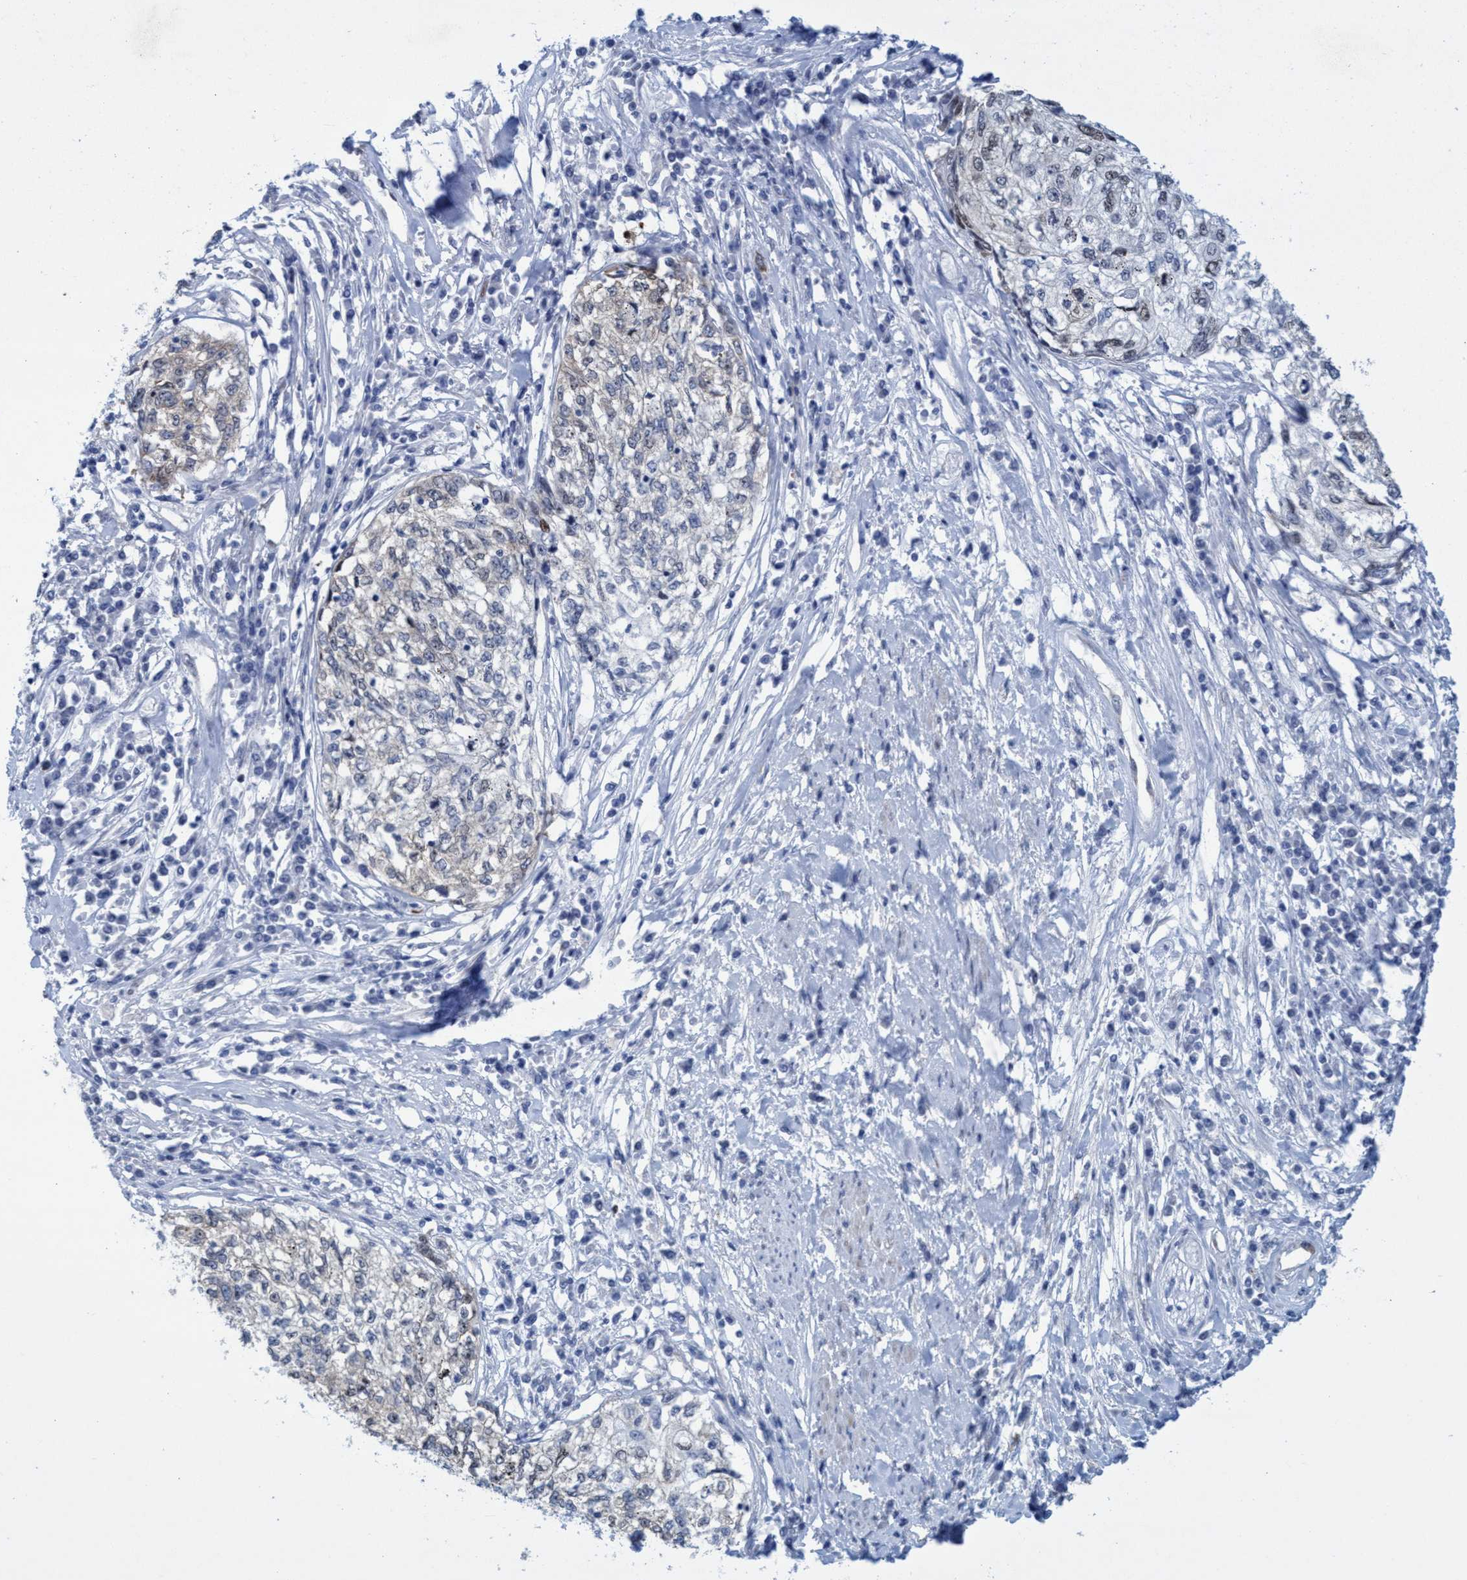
{"staining": {"intensity": "weak", "quantity": "<25%", "location": "cytoplasmic/membranous,nuclear"}, "tissue": "cervical cancer", "cell_type": "Tumor cells", "image_type": "cancer", "snomed": [{"axis": "morphology", "description": "Squamous cell carcinoma, NOS"}, {"axis": "topography", "description": "Cervix"}], "caption": "Tumor cells are negative for brown protein staining in cervical cancer (squamous cell carcinoma).", "gene": "R3HCC1", "patient": {"sex": "female", "age": 57}}